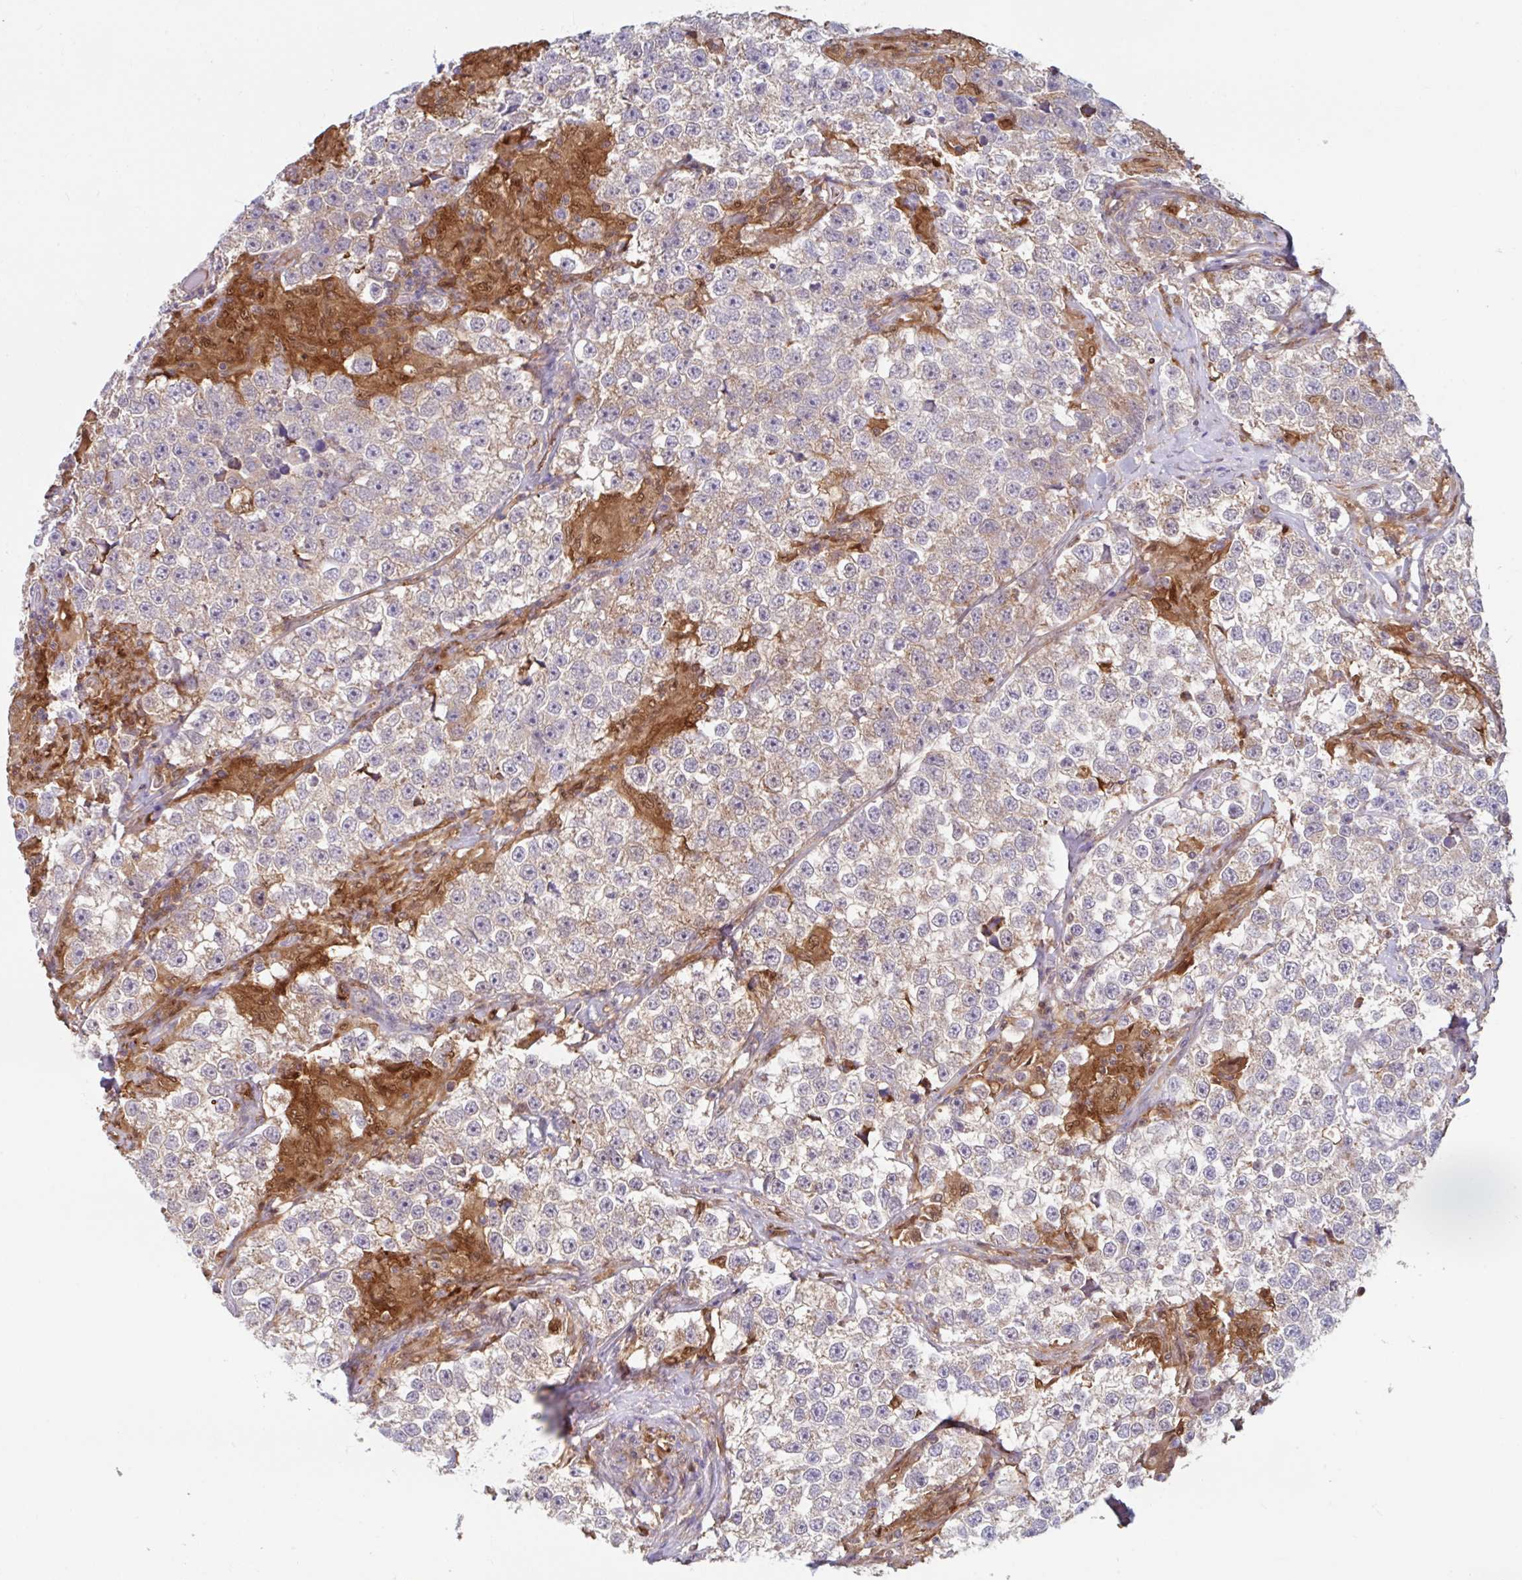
{"staining": {"intensity": "weak", "quantity": "25%-75%", "location": "cytoplasmic/membranous"}, "tissue": "testis cancer", "cell_type": "Tumor cells", "image_type": "cancer", "snomed": [{"axis": "morphology", "description": "Seminoma, NOS"}, {"axis": "topography", "description": "Testis"}], "caption": "IHC of human testis cancer (seminoma) exhibits low levels of weak cytoplasmic/membranous positivity in about 25%-75% of tumor cells. (Brightfield microscopy of DAB IHC at high magnification).", "gene": "BLVRA", "patient": {"sex": "male", "age": 46}}